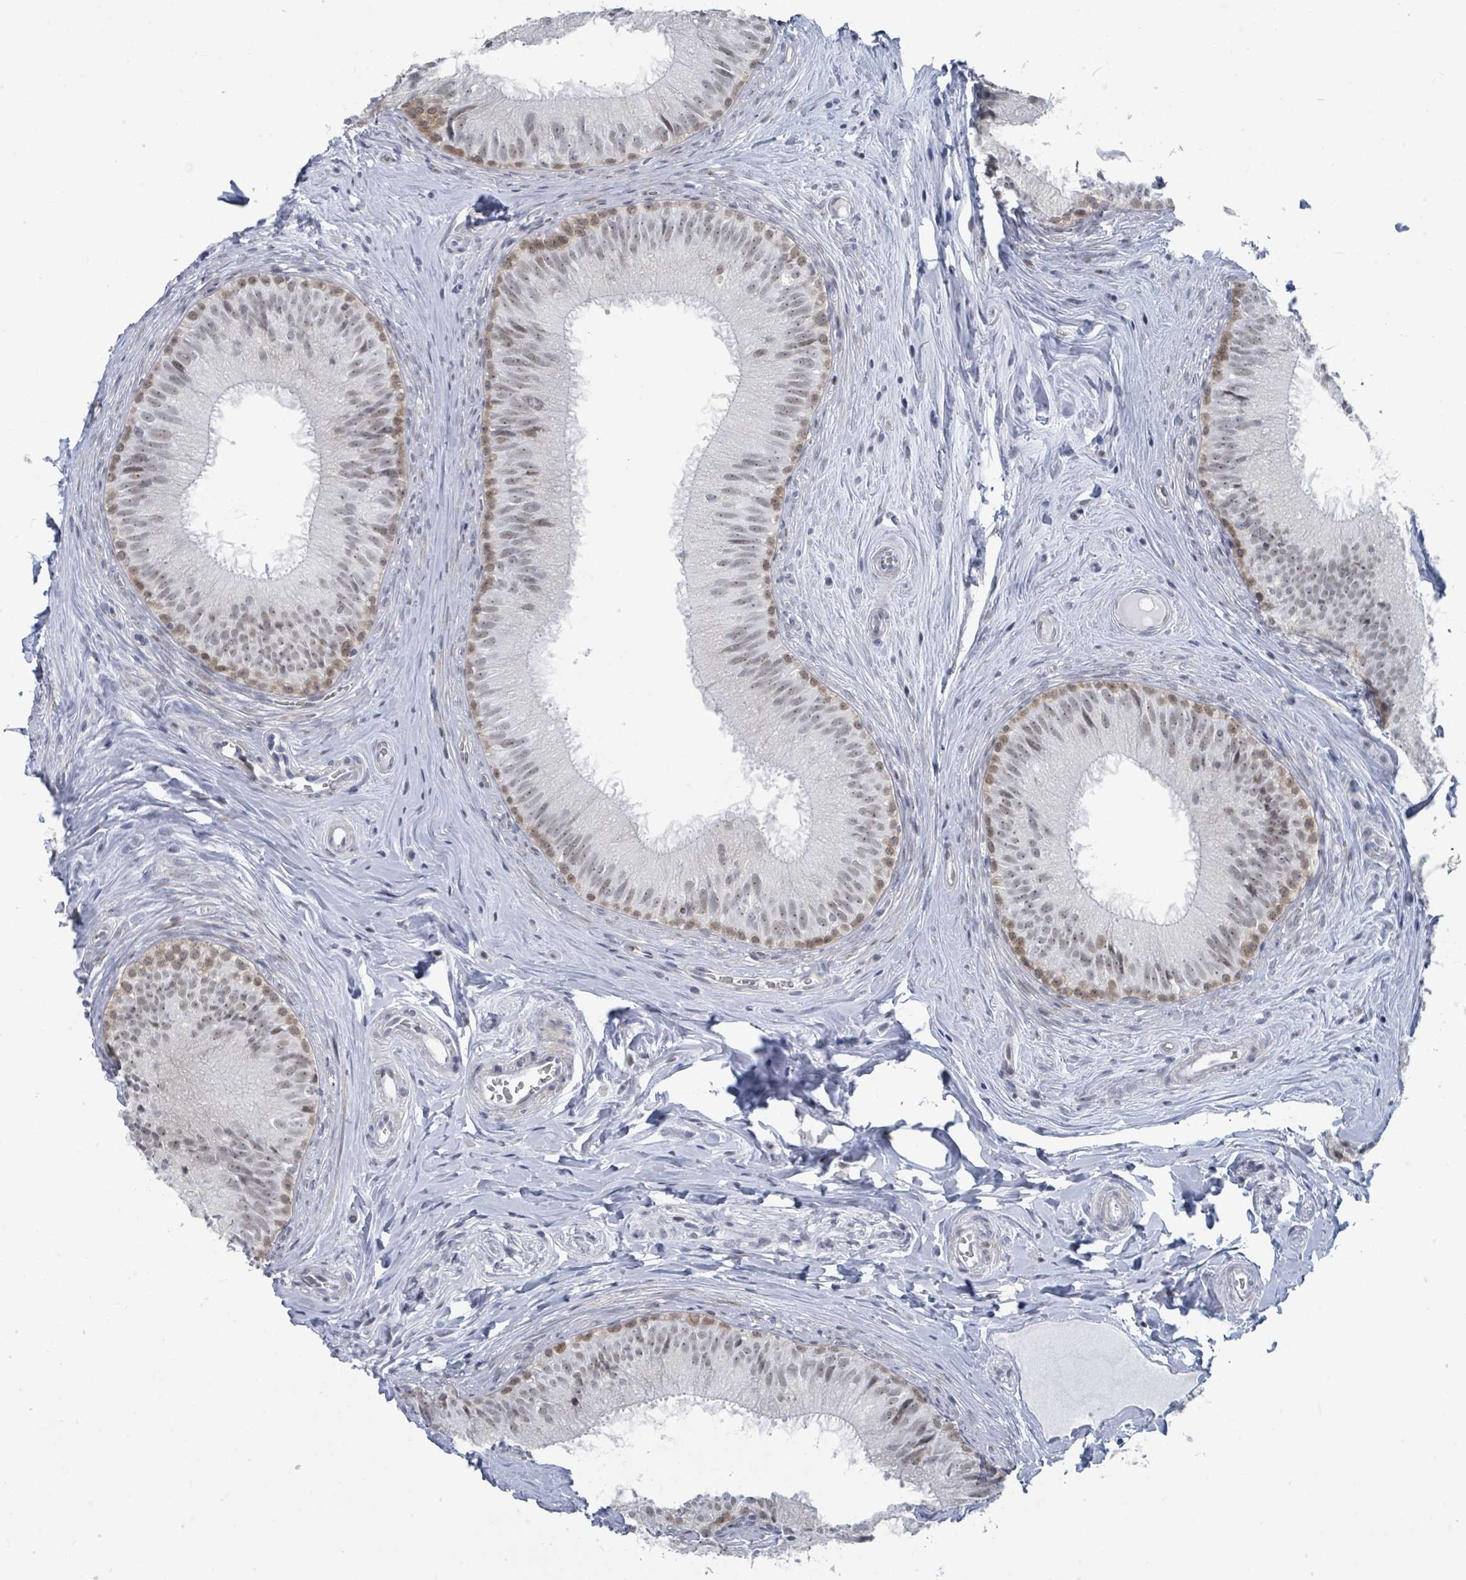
{"staining": {"intensity": "moderate", "quantity": "25%-75%", "location": "nuclear"}, "tissue": "epididymis", "cell_type": "Glandular cells", "image_type": "normal", "snomed": [{"axis": "morphology", "description": "Normal tissue, NOS"}, {"axis": "topography", "description": "Epididymis"}], "caption": "This micrograph demonstrates immunohistochemistry (IHC) staining of normal human epididymis, with medium moderate nuclear positivity in about 25%-75% of glandular cells.", "gene": "CT45A10", "patient": {"sex": "male", "age": 34}}